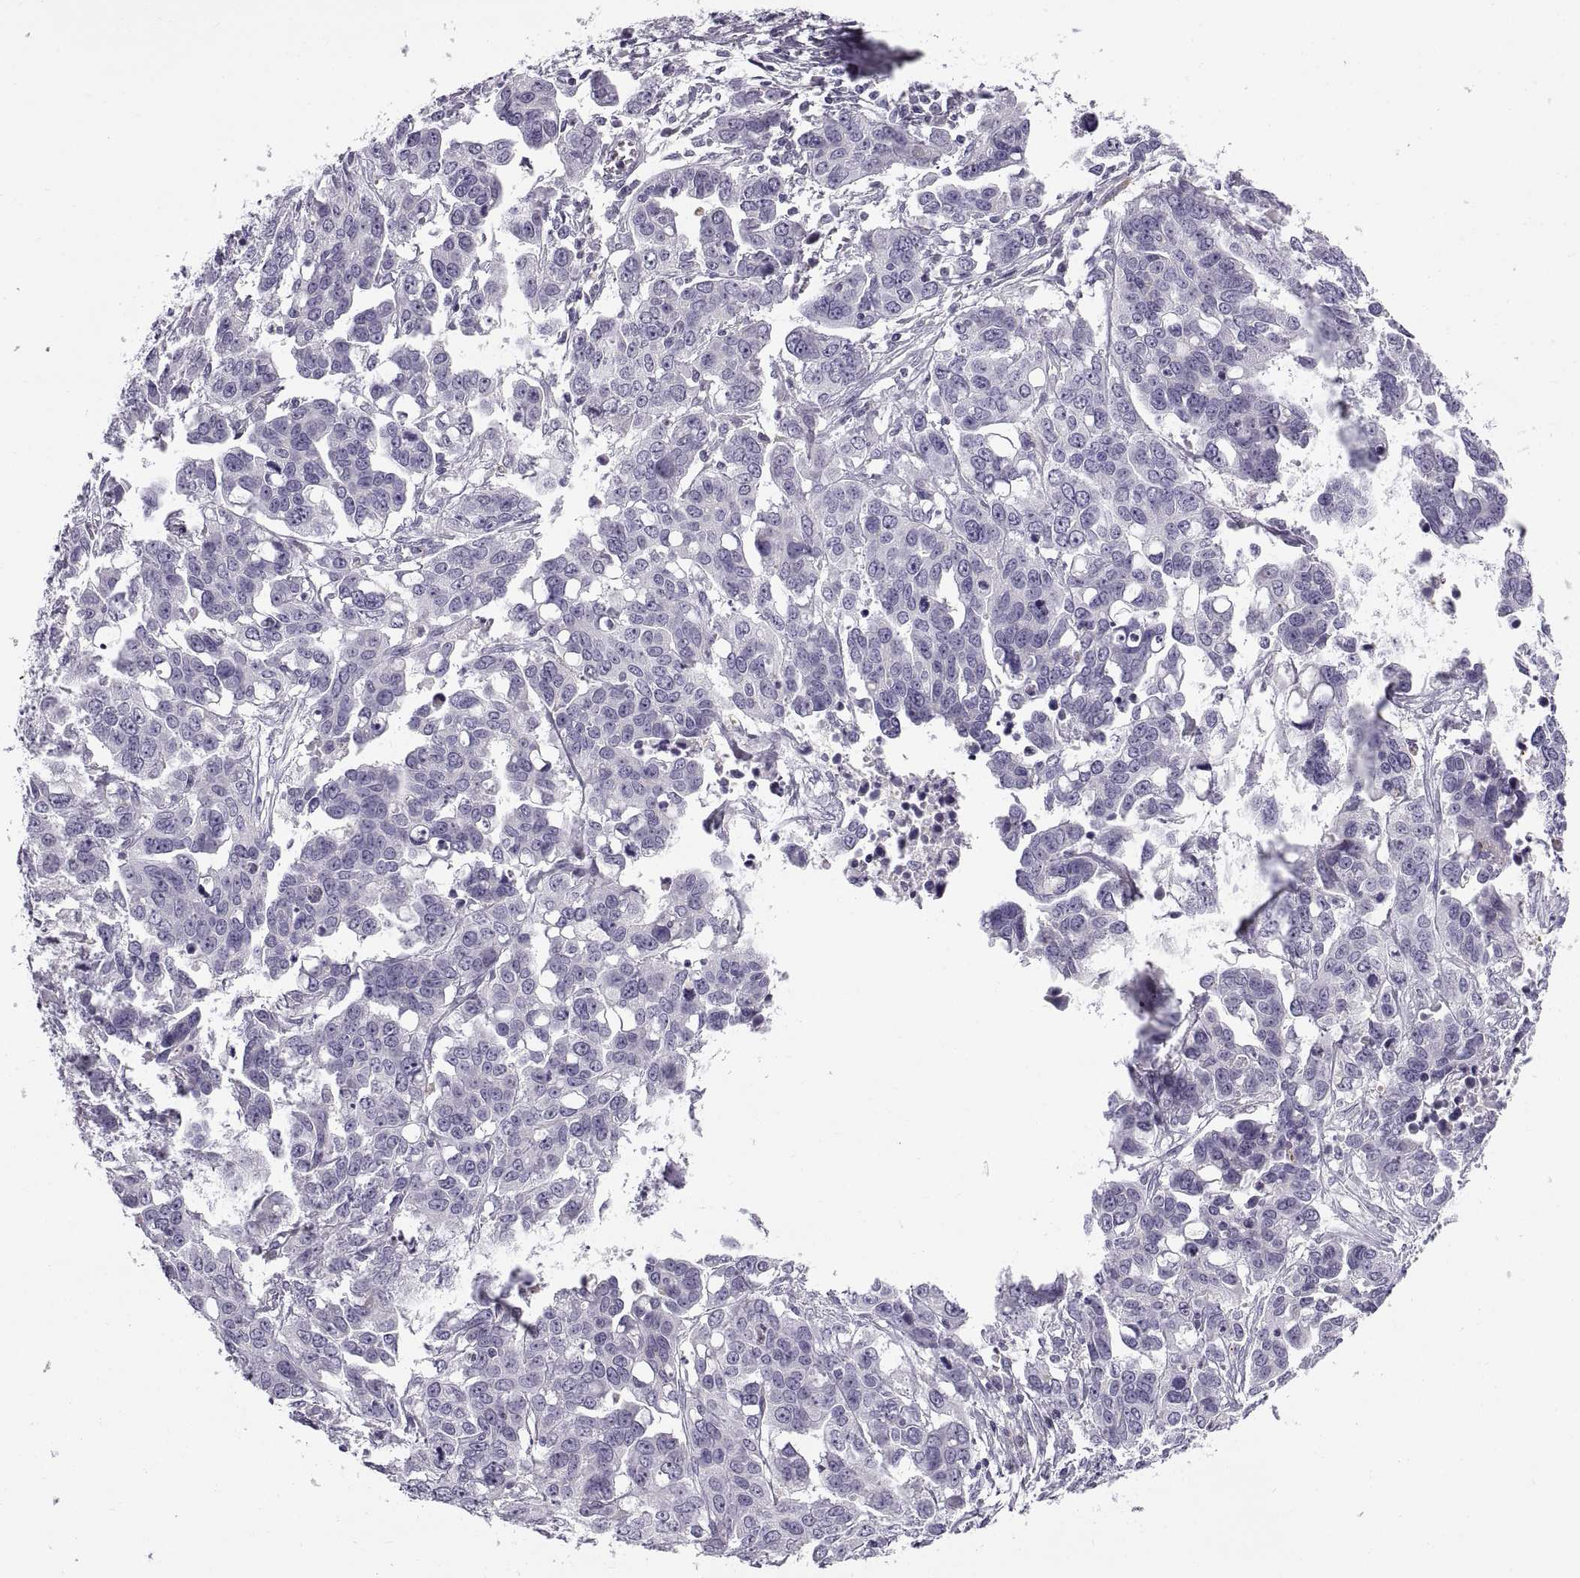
{"staining": {"intensity": "negative", "quantity": "none", "location": "none"}, "tissue": "ovarian cancer", "cell_type": "Tumor cells", "image_type": "cancer", "snomed": [{"axis": "morphology", "description": "Carcinoma, endometroid"}, {"axis": "topography", "description": "Ovary"}], "caption": "There is no significant staining in tumor cells of endometroid carcinoma (ovarian).", "gene": "CALCR", "patient": {"sex": "female", "age": 78}}